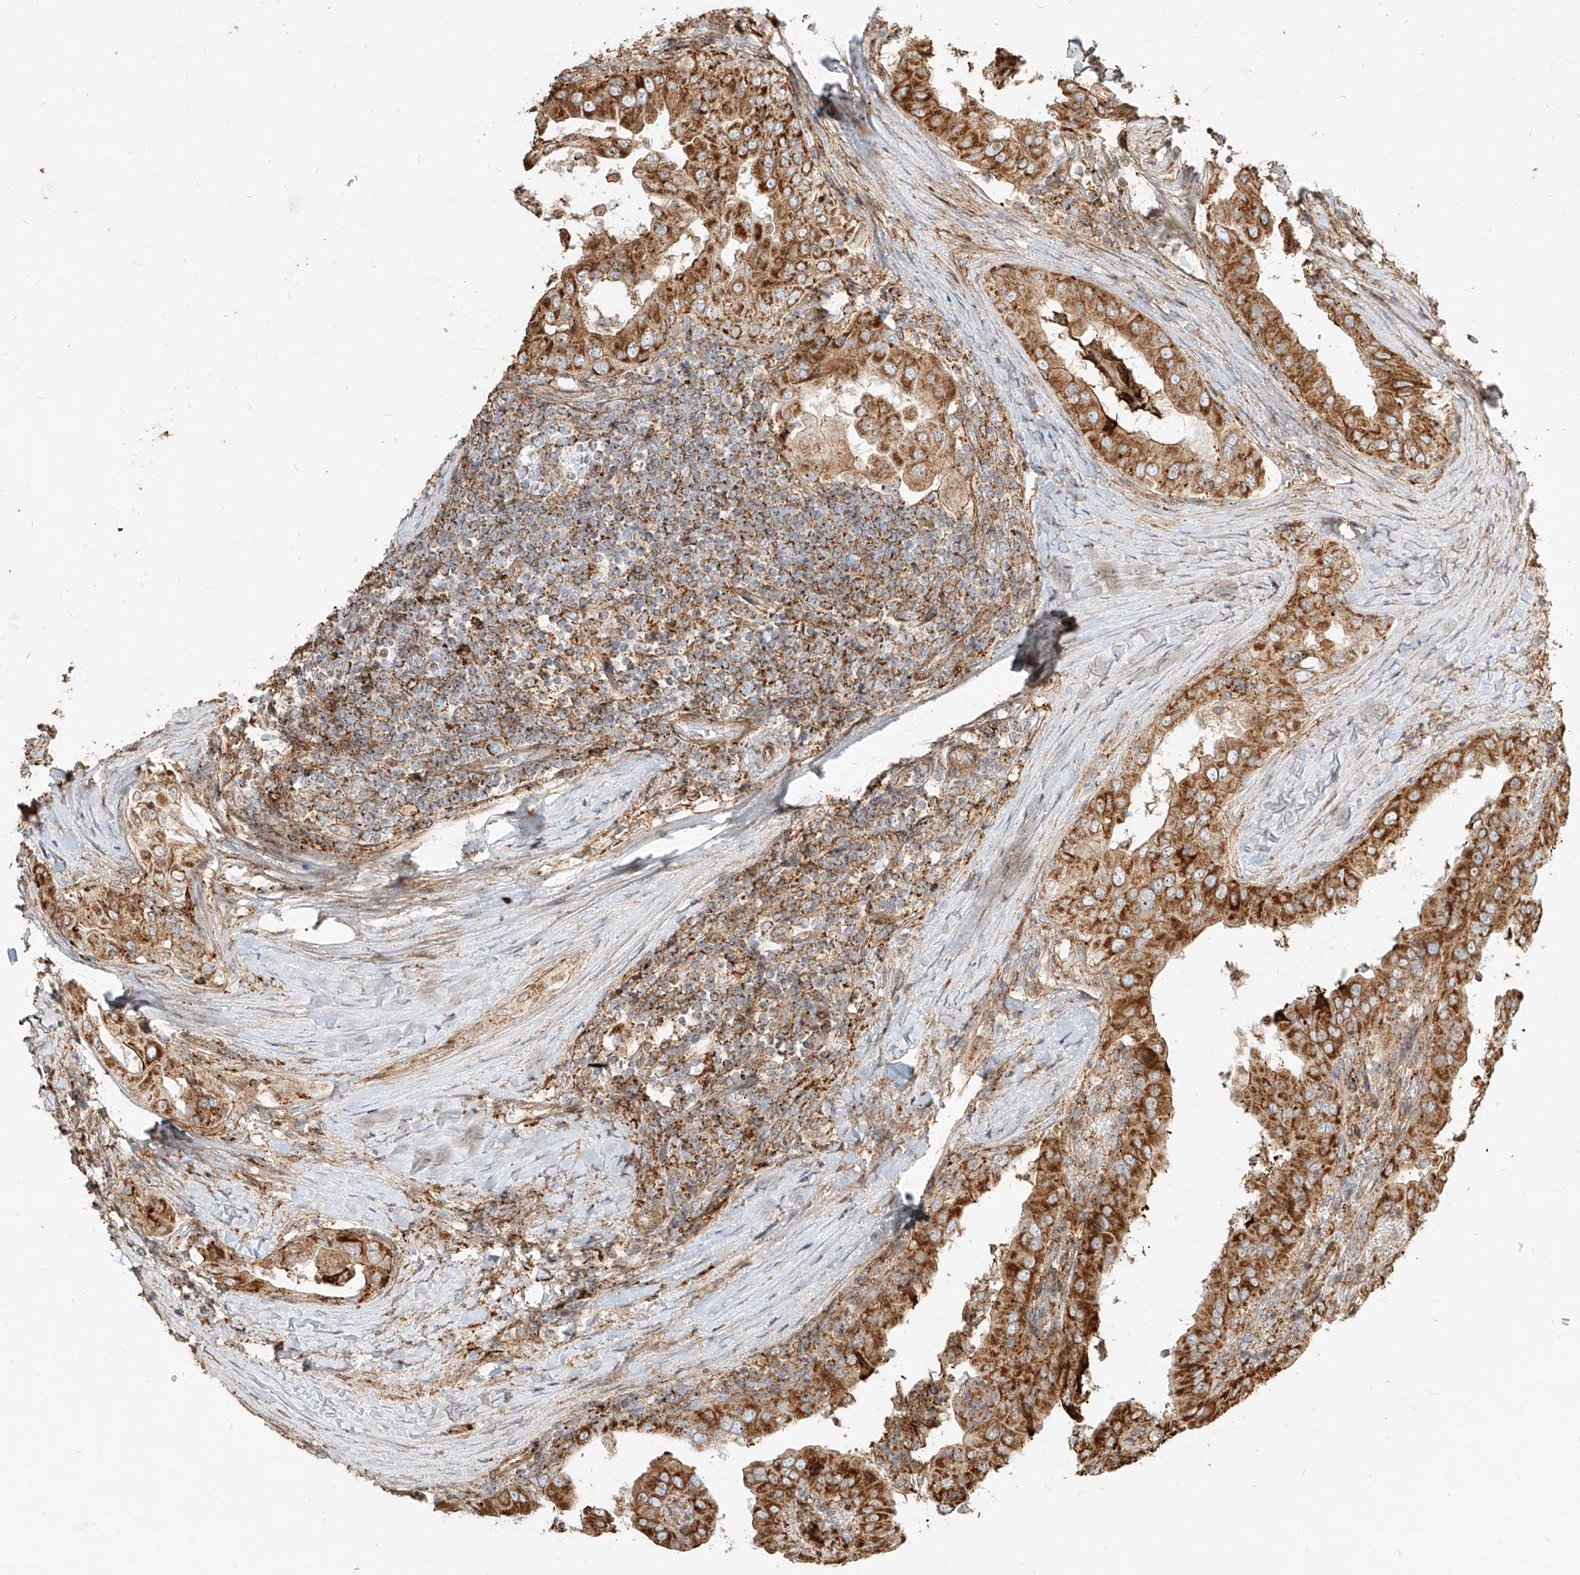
{"staining": {"intensity": "strong", "quantity": ">75%", "location": "cytoplasmic/membranous"}, "tissue": "thyroid cancer", "cell_type": "Tumor cells", "image_type": "cancer", "snomed": [{"axis": "morphology", "description": "Papillary adenocarcinoma, NOS"}, {"axis": "topography", "description": "Thyroid gland"}], "caption": "Strong cytoplasmic/membranous staining is appreciated in approximately >75% of tumor cells in thyroid cancer (papillary adenocarcinoma).", "gene": "MTX2", "patient": {"sex": "male", "age": 33}}